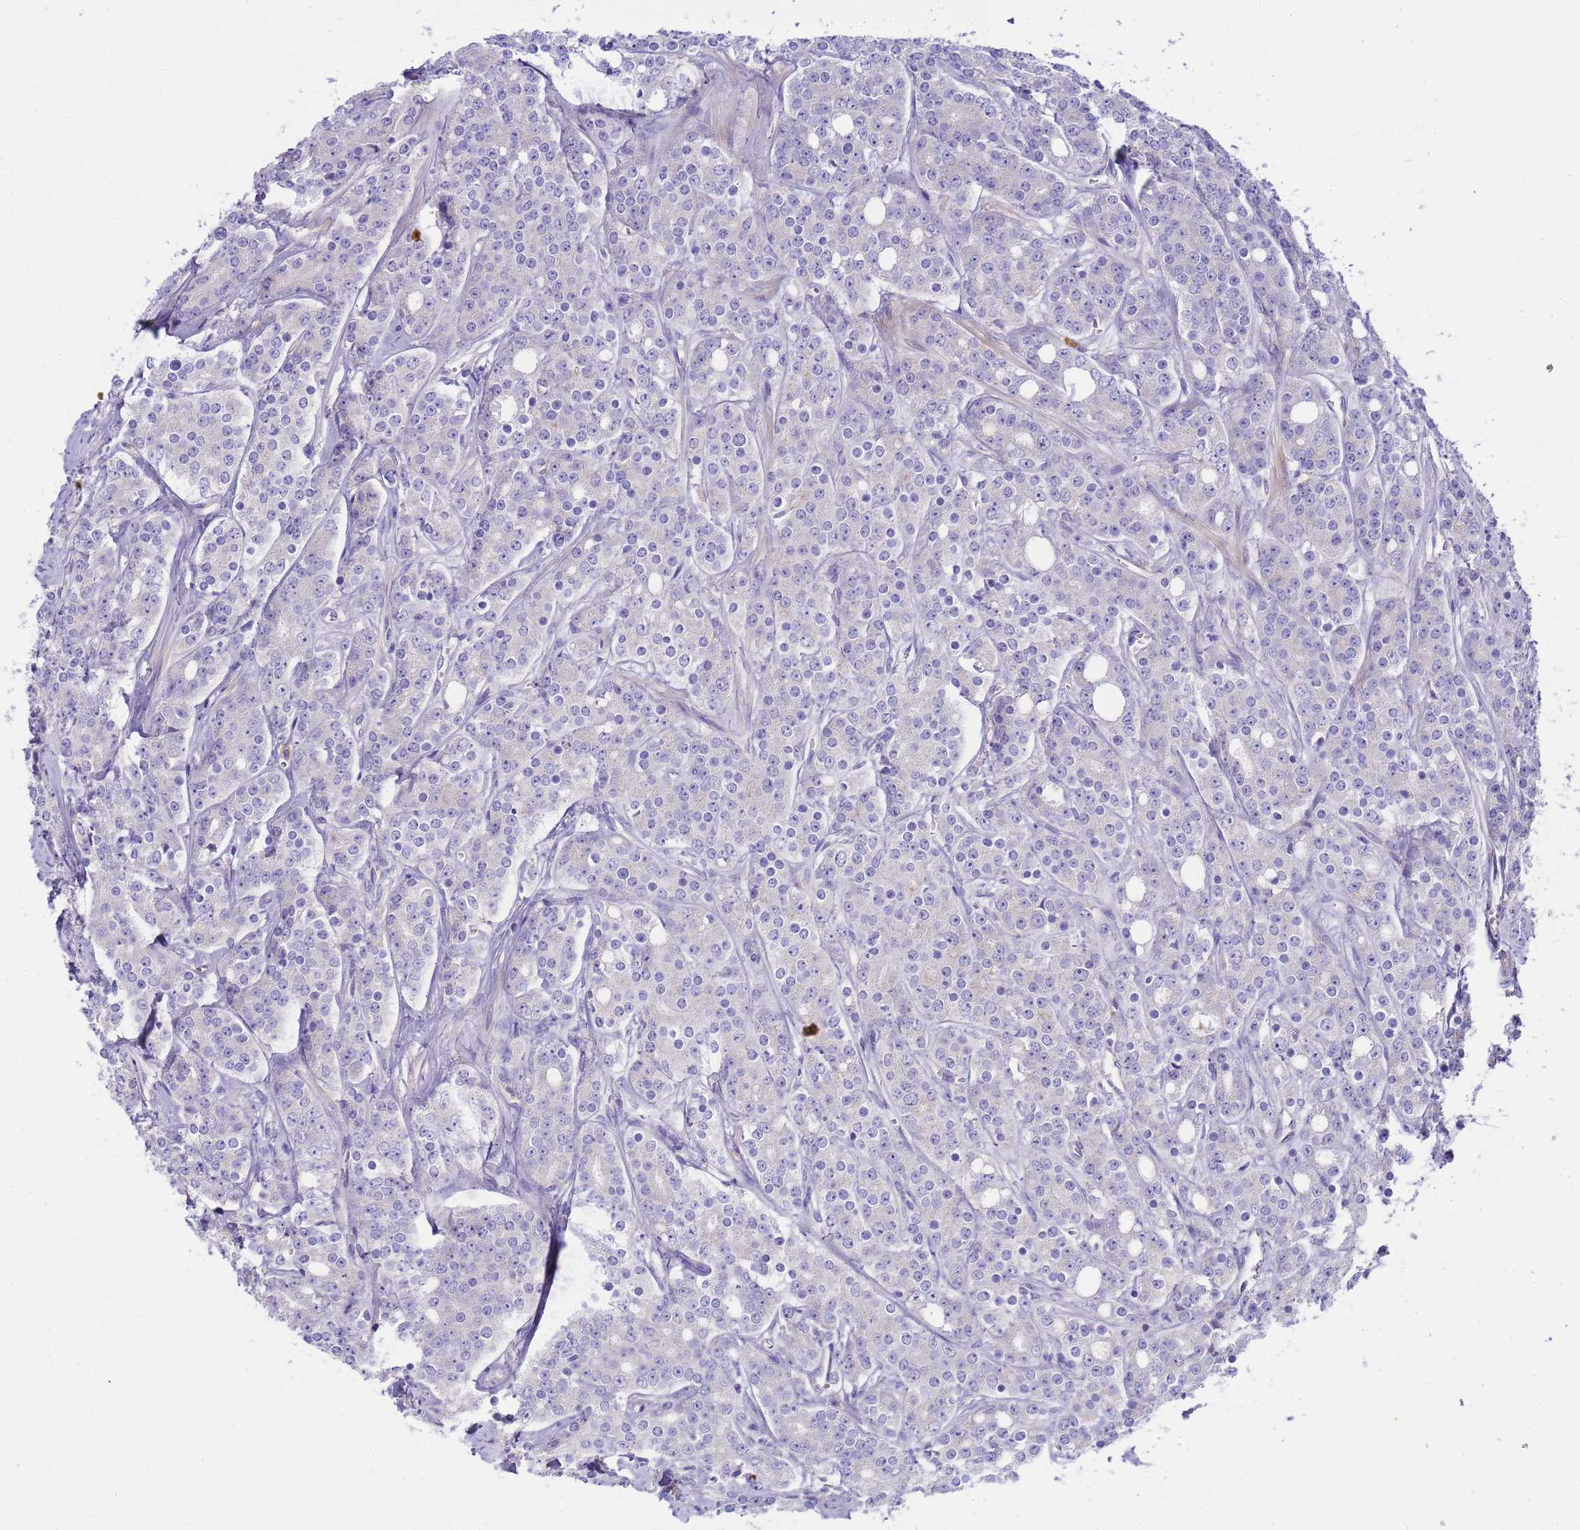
{"staining": {"intensity": "negative", "quantity": "none", "location": "none"}, "tissue": "prostate cancer", "cell_type": "Tumor cells", "image_type": "cancer", "snomed": [{"axis": "morphology", "description": "Adenocarcinoma, High grade"}, {"axis": "topography", "description": "Prostate"}], "caption": "DAB (3,3'-diaminobenzidine) immunohistochemical staining of adenocarcinoma (high-grade) (prostate) displays no significant positivity in tumor cells. (DAB IHC with hematoxylin counter stain).", "gene": "RIPPLY2", "patient": {"sex": "male", "age": 62}}